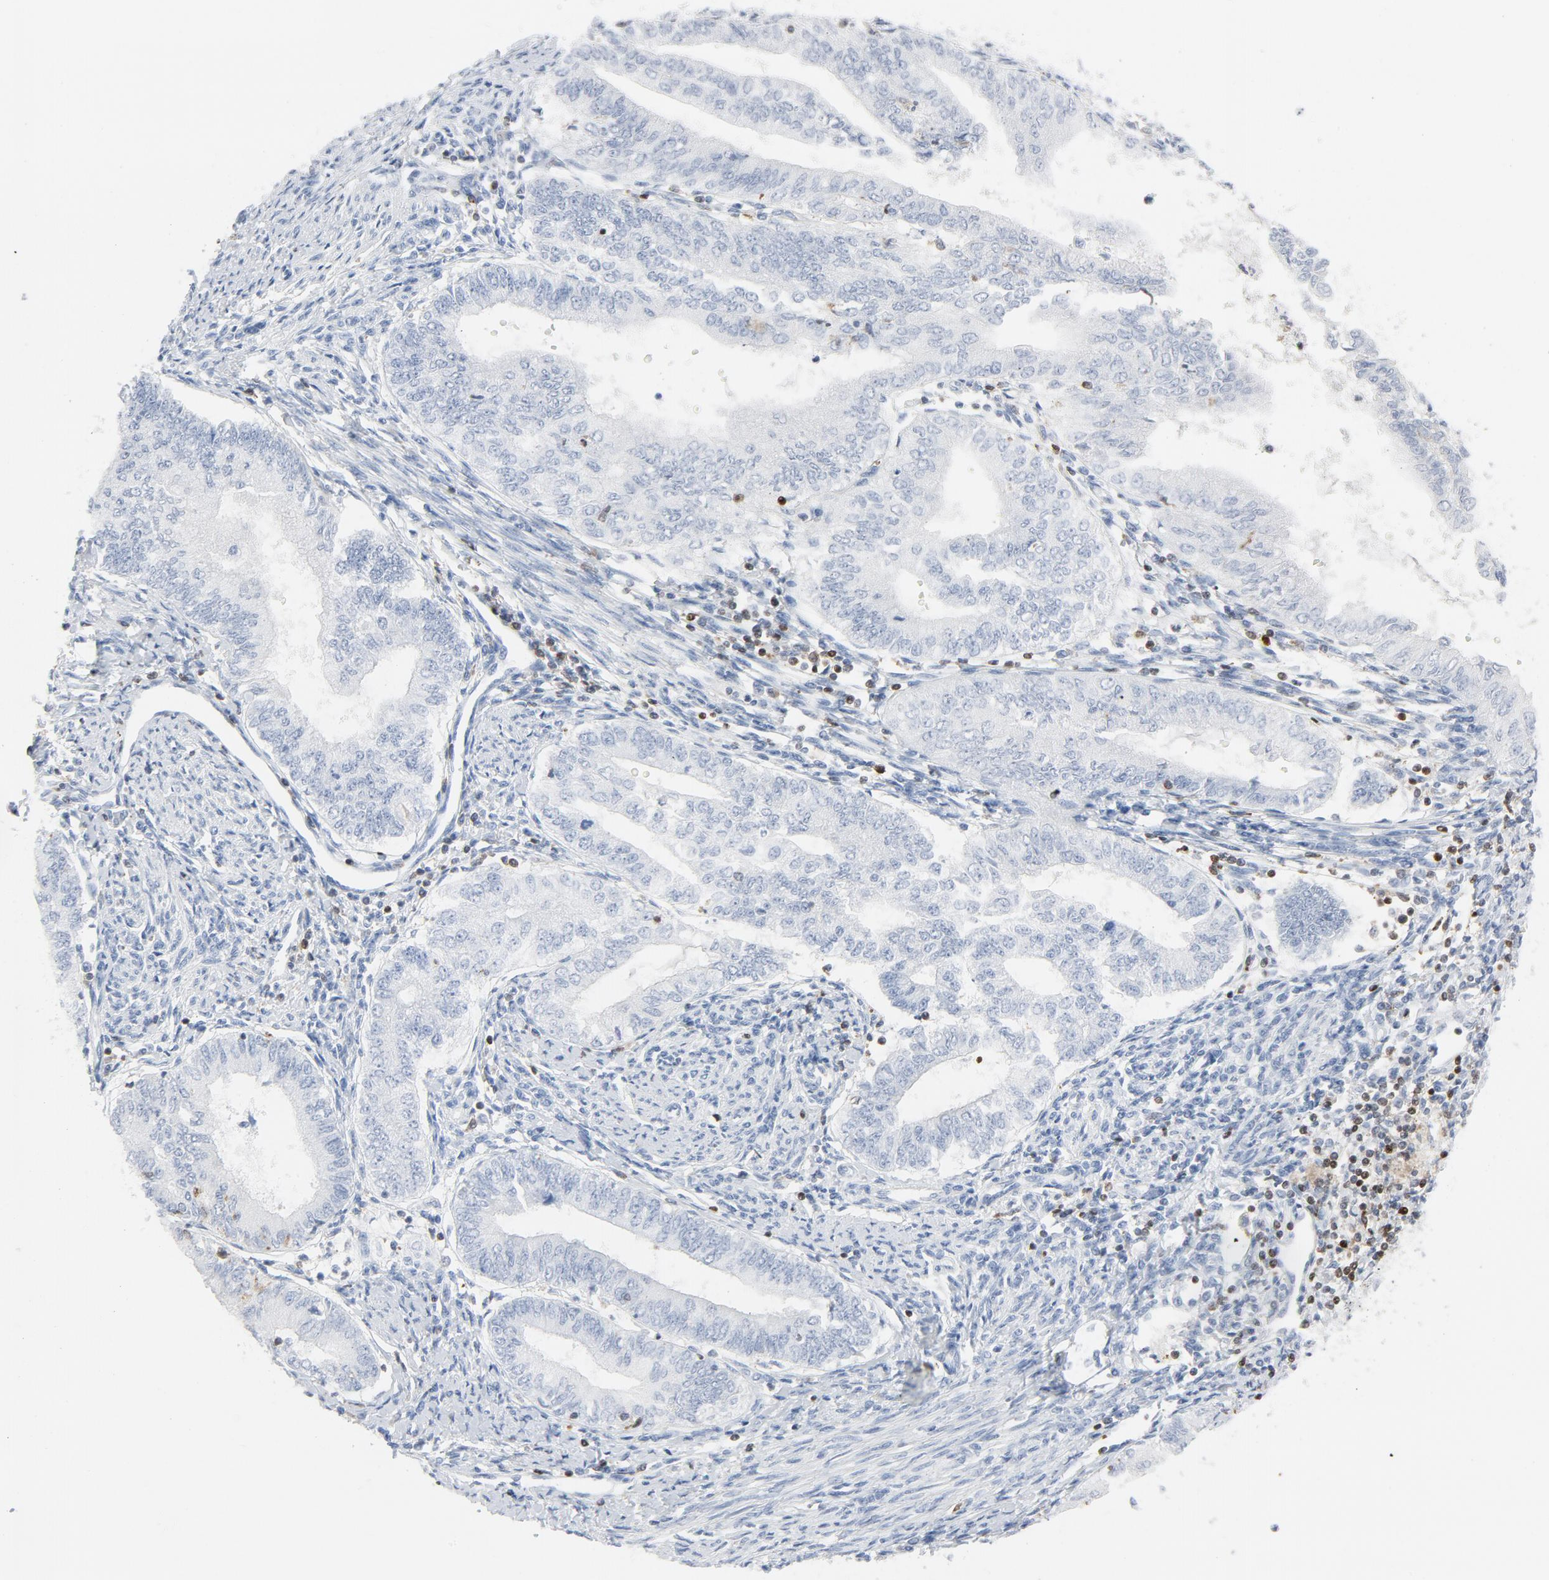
{"staining": {"intensity": "negative", "quantity": "none", "location": "none"}, "tissue": "endometrial cancer", "cell_type": "Tumor cells", "image_type": "cancer", "snomed": [{"axis": "morphology", "description": "Adenocarcinoma, NOS"}, {"axis": "topography", "description": "Endometrium"}], "caption": "Tumor cells show no significant staining in endometrial cancer (adenocarcinoma).", "gene": "LCP2", "patient": {"sex": "female", "age": 66}}